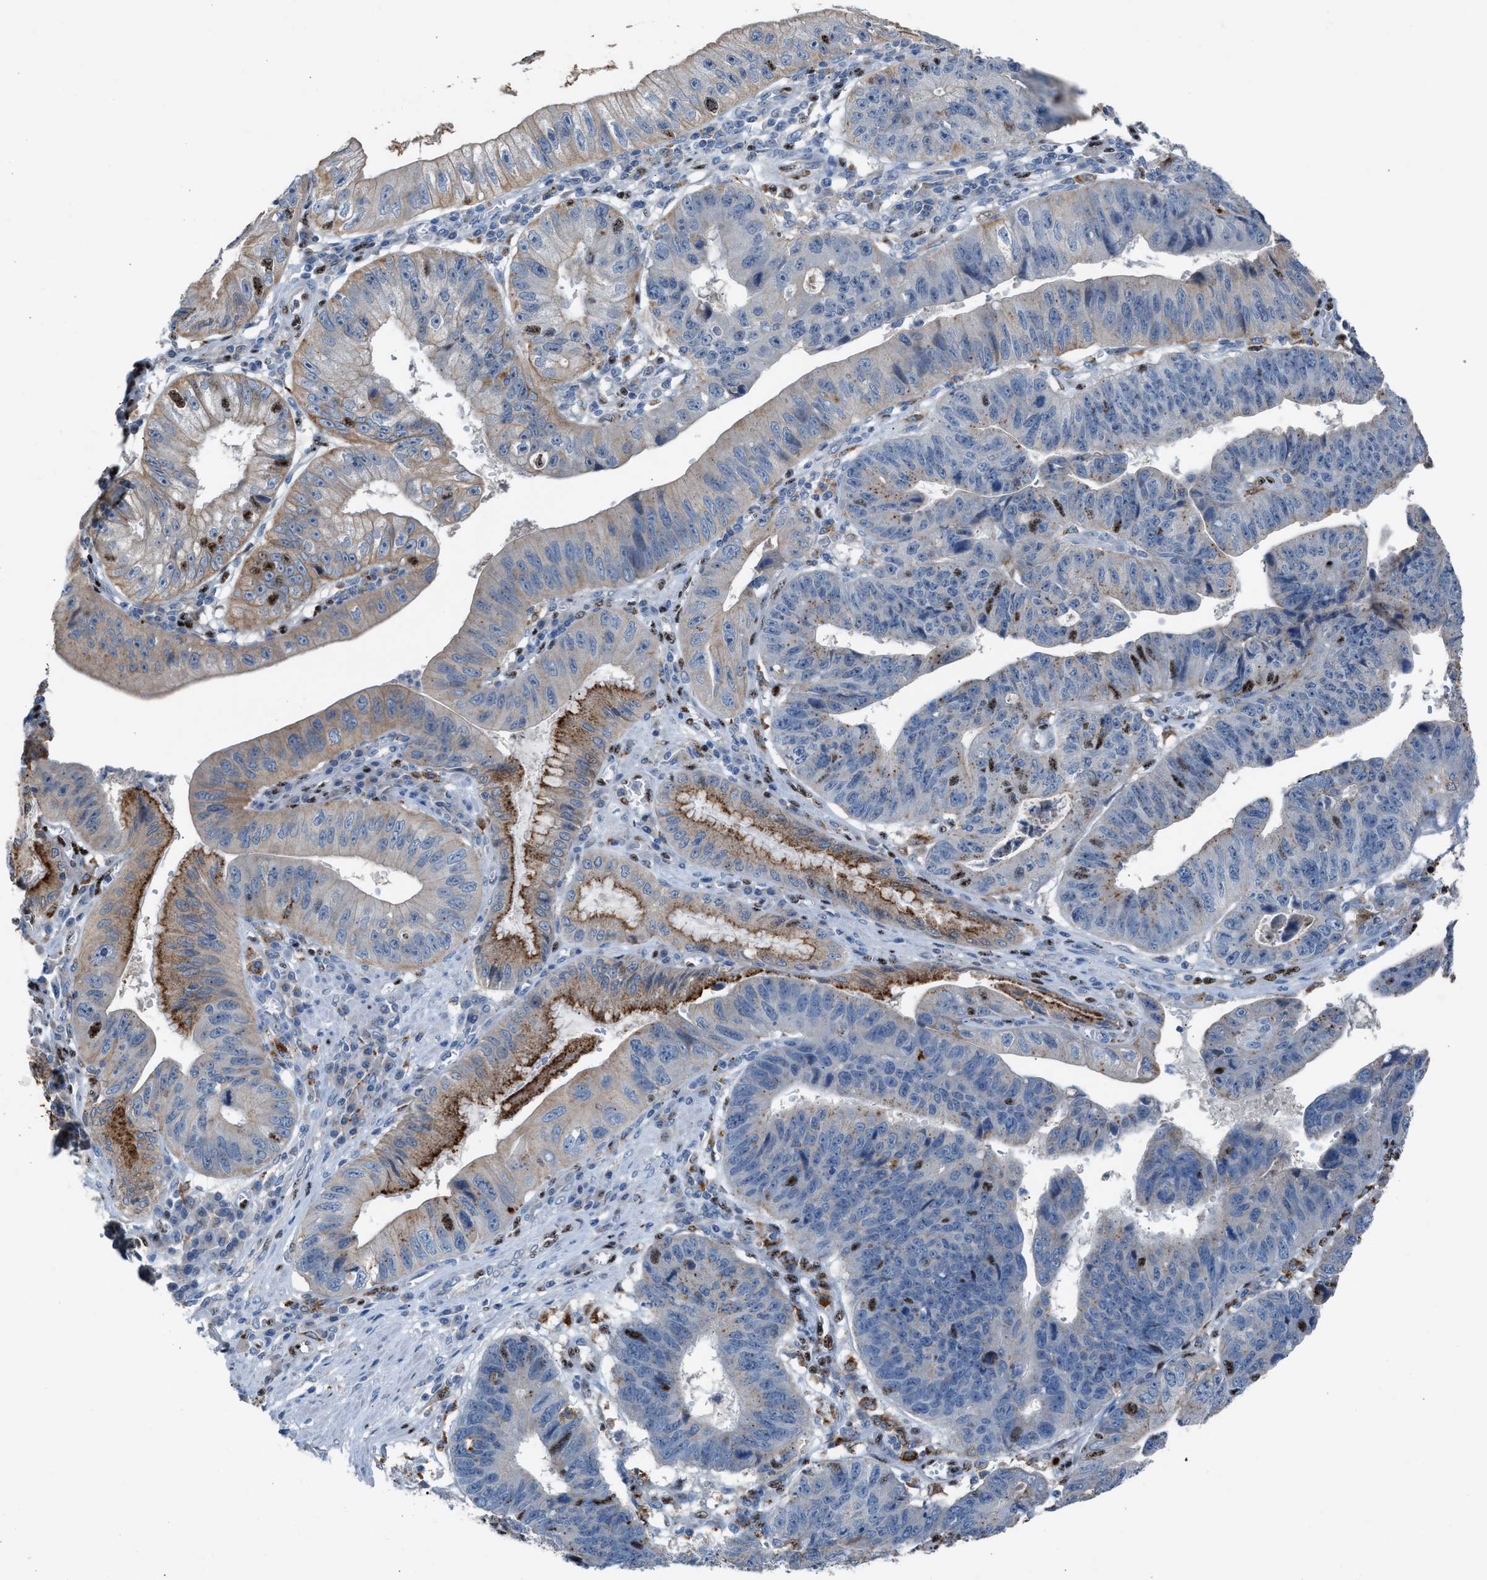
{"staining": {"intensity": "moderate", "quantity": "<25%", "location": "cytoplasmic/membranous,nuclear"}, "tissue": "stomach cancer", "cell_type": "Tumor cells", "image_type": "cancer", "snomed": [{"axis": "morphology", "description": "Adenocarcinoma, NOS"}, {"axis": "topography", "description": "Stomach"}], "caption": "Brown immunohistochemical staining in stomach adenocarcinoma exhibits moderate cytoplasmic/membranous and nuclear staining in about <25% of tumor cells.", "gene": "CENPP", "patient": {"sex": "male", "age": 59}}